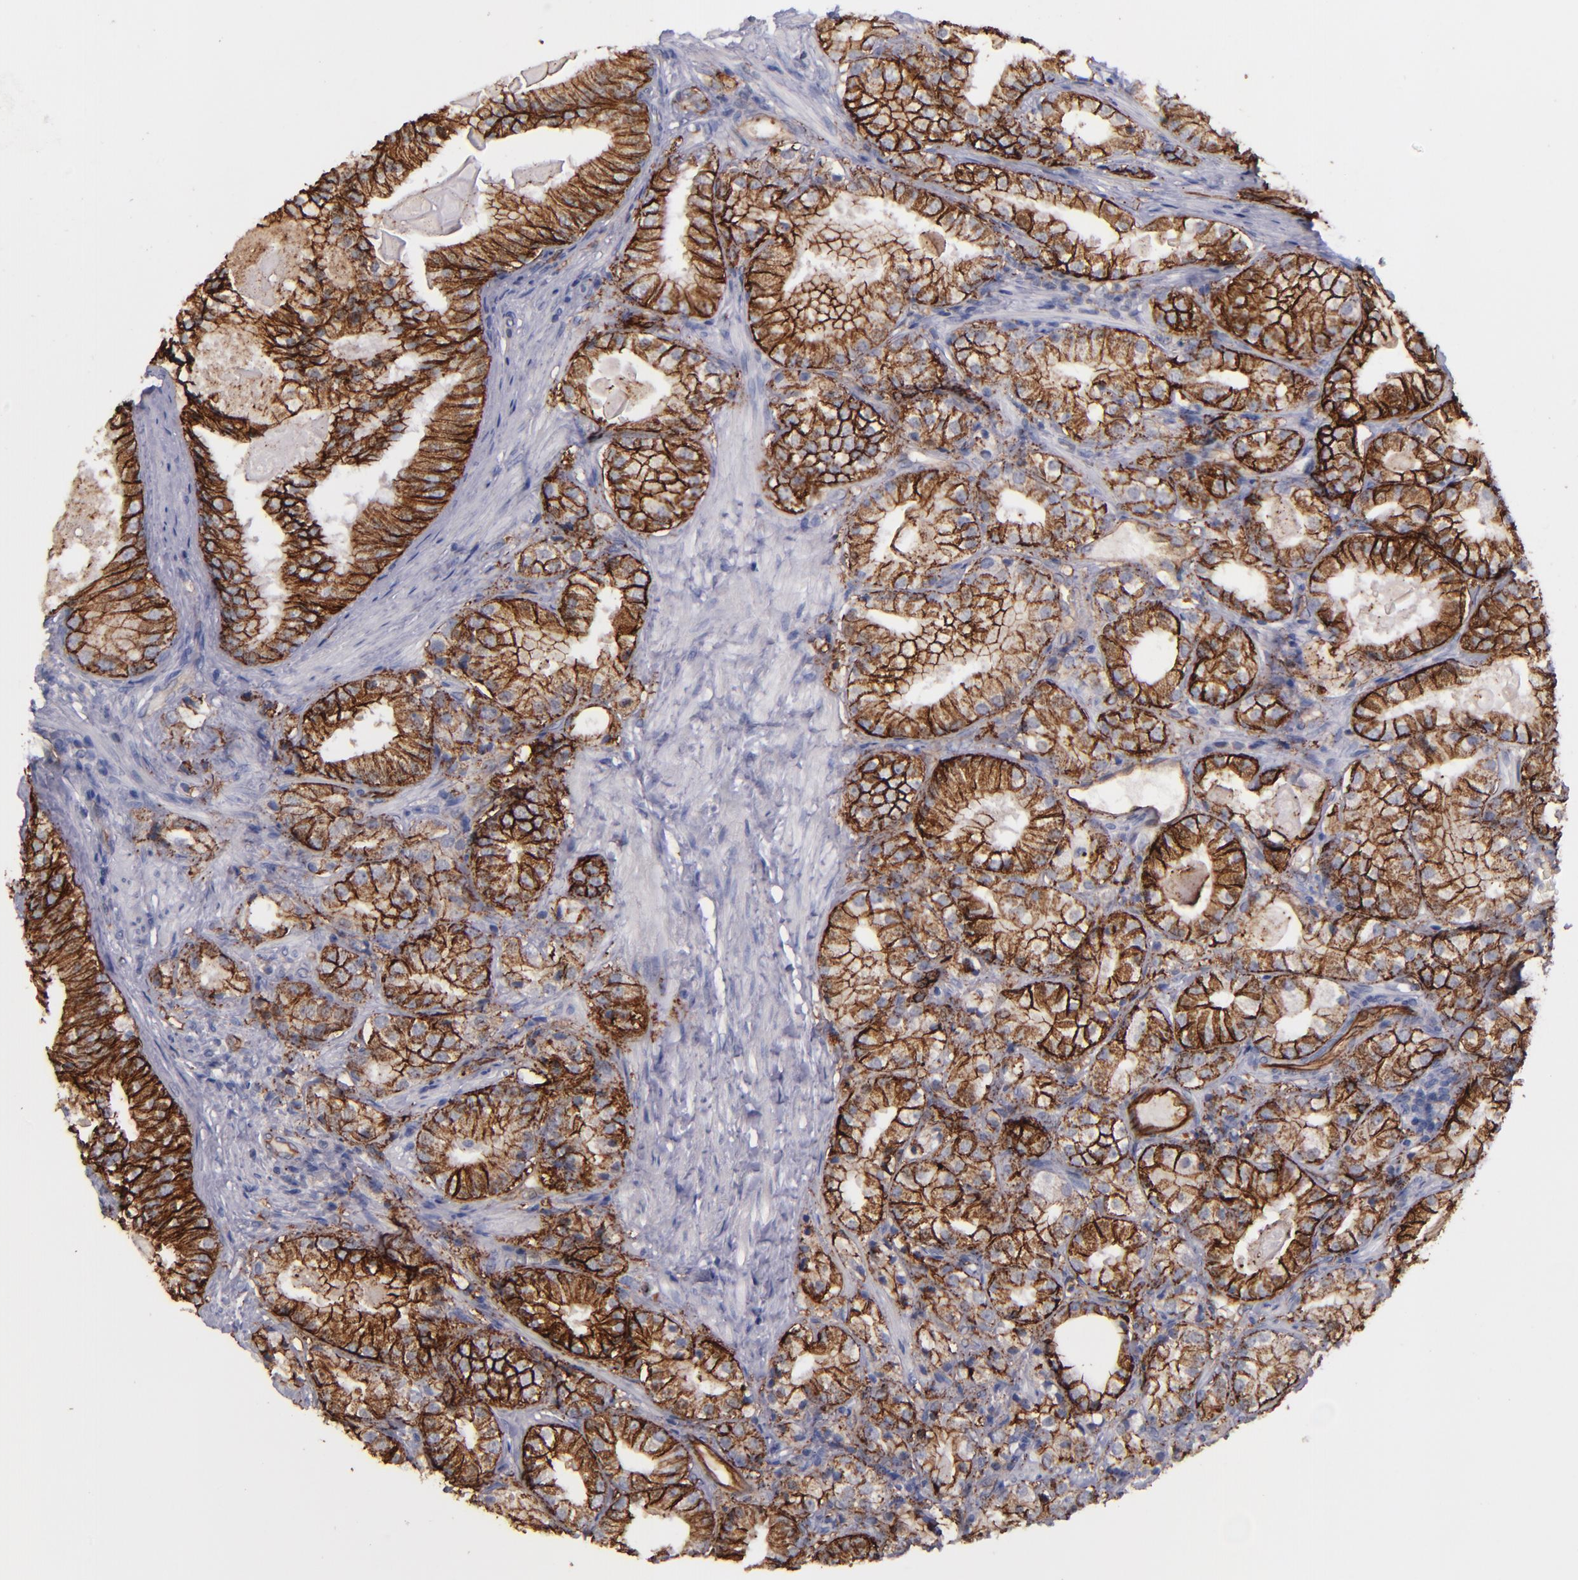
{"staining": {"intensity": "strong", "quantity": ">75%", "location": "cytoplasmic/membranous"}, "tissue": "prostate cancer", "cell_type": "Tumor cells", "image_type": "cancer", "snomed": [{"axis": "morphology", "description": "Adenocarcinoma, Low grade"}, {"axis": "topography", "description": "Prostate"}], "caption": "High-magnification brightfield microscopy of prostate cancer (adenocarcinoma (low-grade)) stained with DAB (3,3'-diaminobenzidine) (brown) and counterstained with hematoxylin (blue). tumor cells exhibit strong cytoplasmic/membranous staining is identified in about>75% of cells.", "gene": "CLDN5", "patient": {"sex": "male", "age": 69}}